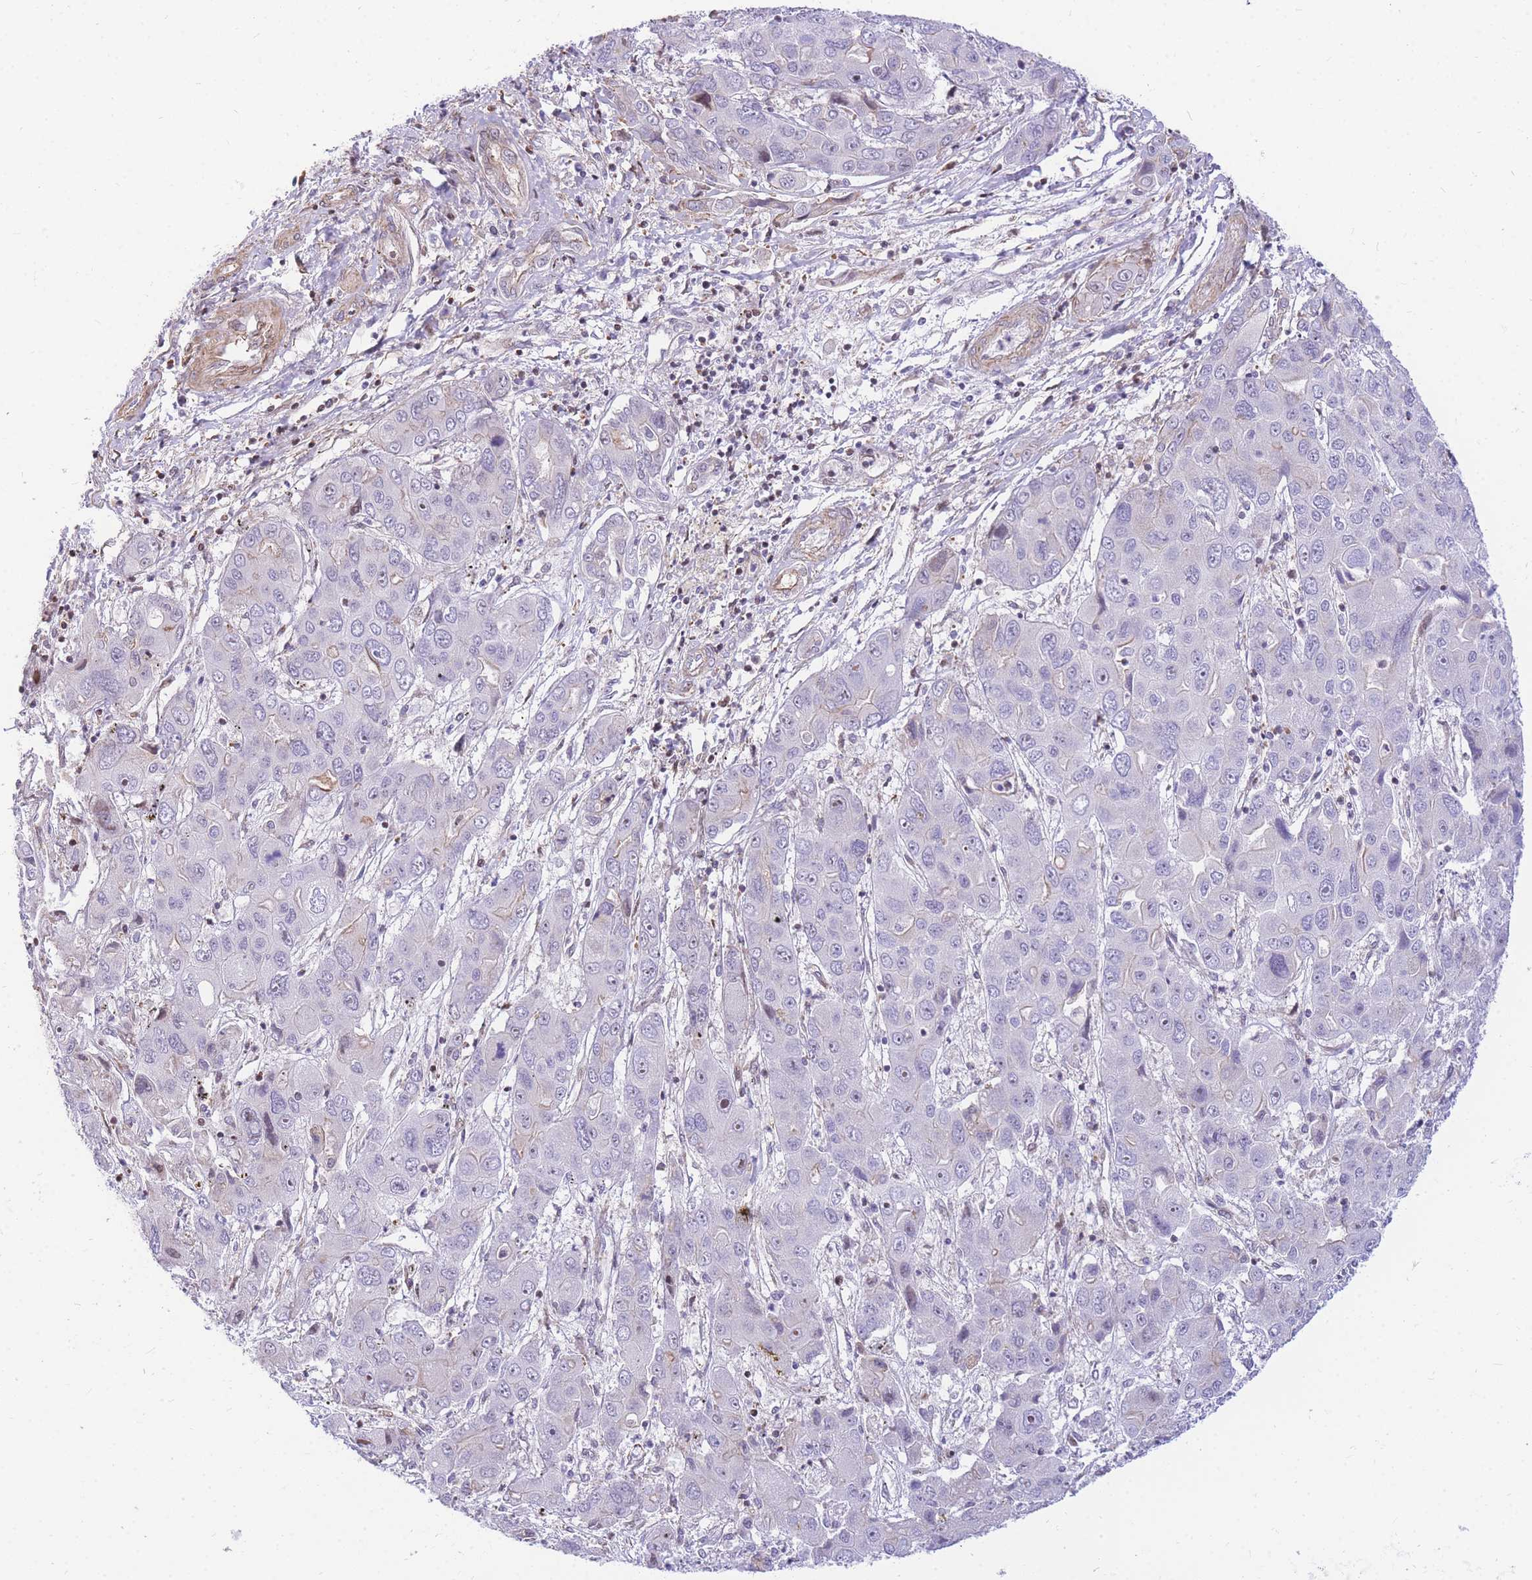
{"staining": {"intensity": "negative", "quantity": "none", "location": "none"}, "tissue": "liver cancer", "cell_type": "Tumor cells", "image_type": "cancer", "snomed": [{"axis": "morphology", "description": "Cholangiocarcinoma"}, {"axis": "topography", "description": "Liver"}], "caption": "Liver cancer (cholangiocarcinoma) was stained to show a protein in brown. There is no significant expression in tumor cells.", "gene": "S100PBP", "patient": {"sex": "male", "age": 67}}